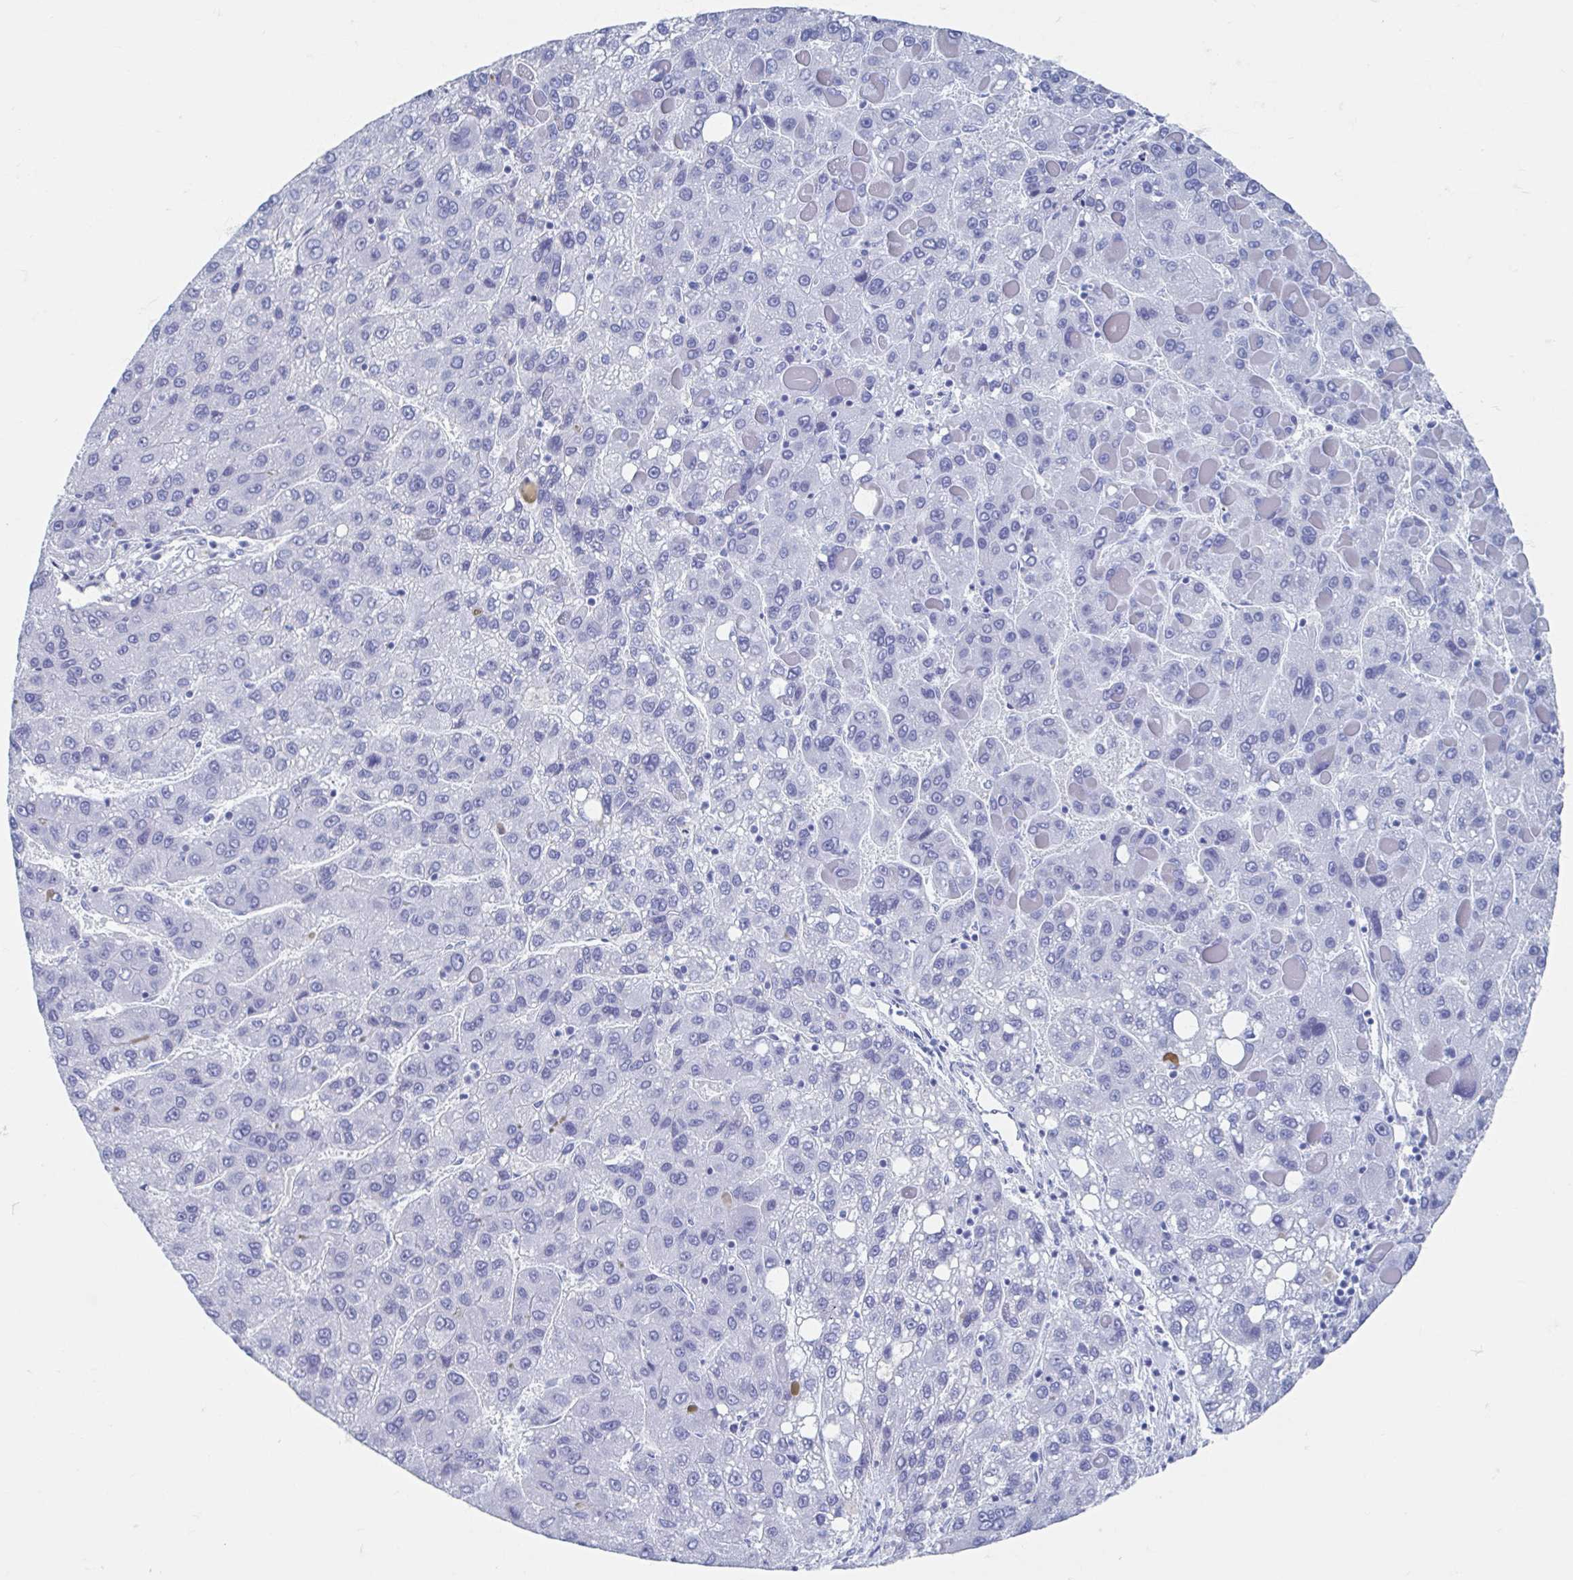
{"staining": {"intensity": "negative", "quantity": "none", "location": "none"}, "tissue": "liver cancer", "cell_type": "Tumor cells", "image_type": "cancer", "snomed": [{"axis": "morphology", "description": "Carcinoma, Hepatocellular, NOS"}, {"axis": "topography", "description": "Liver"}], "caption": "Immunohistochemistry histopathology image of neoplastic tissue: hepatocellular carcinoma (liver) stained with DAB displays no significant protein expression in tumor cells.", "gene": "C10orf53", "patient": {"sex": "female", "age": 82}}